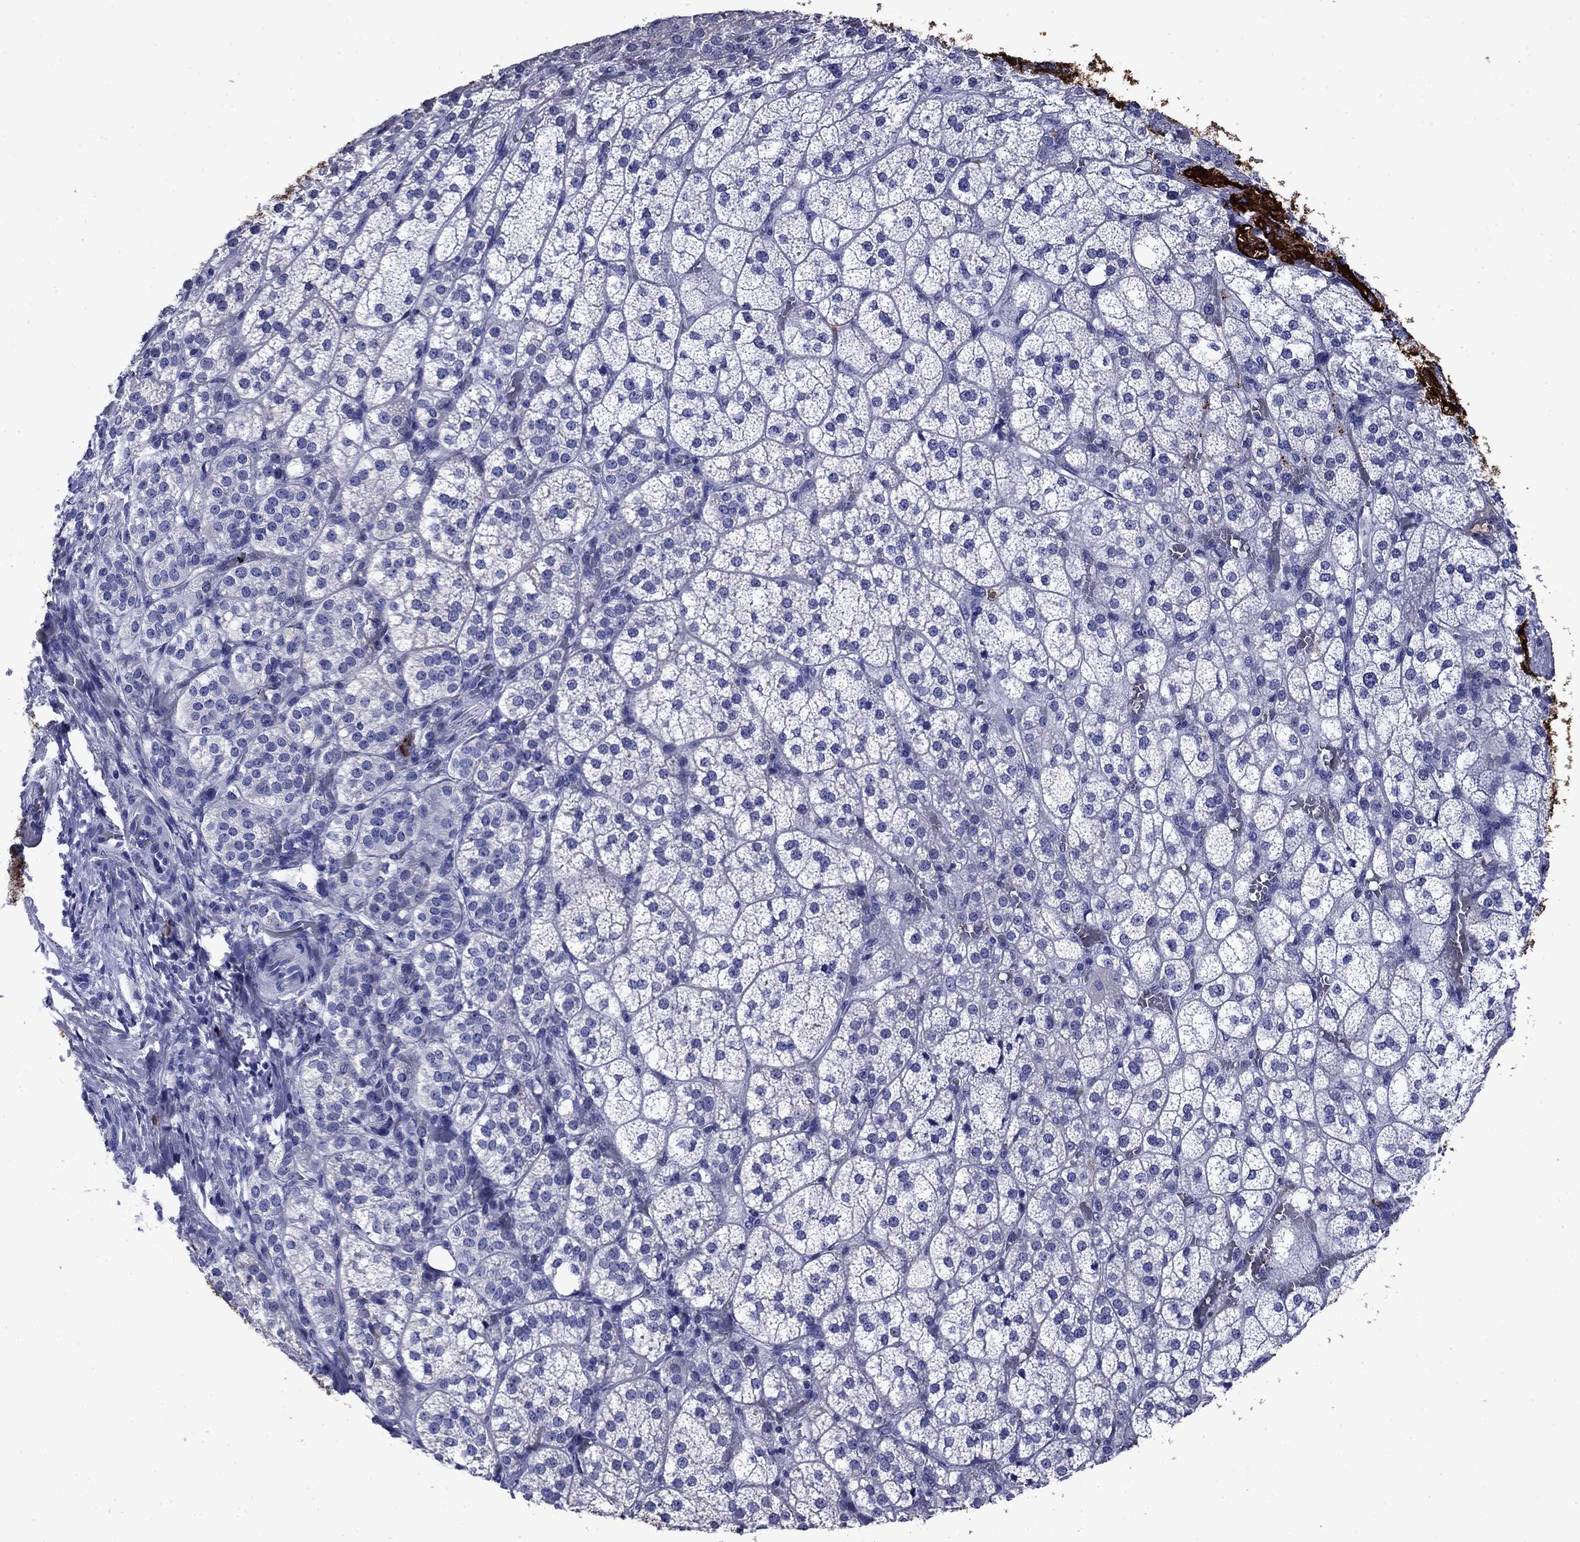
{"staining": {"intensity": "negative", "quantity": "none", "location": "none"}, "tissue": "adrenal gland", "cell_type": "Glandular cells", "image_type": "normal", "snomed": [{"axis": "morphology", "description": "Normal tissue, NOS"}, {"axis": "topography", "description": "Adrenal gland"}], "caption": "Glandular cells are negative for protein expression in unremarkable human adrenal gland. (DAB (3,3'-diaminobenzidine) IHC with hematoxylin counter stain).", "gene": "TFR2", "patient": {"sex": "female", "age": 60}}